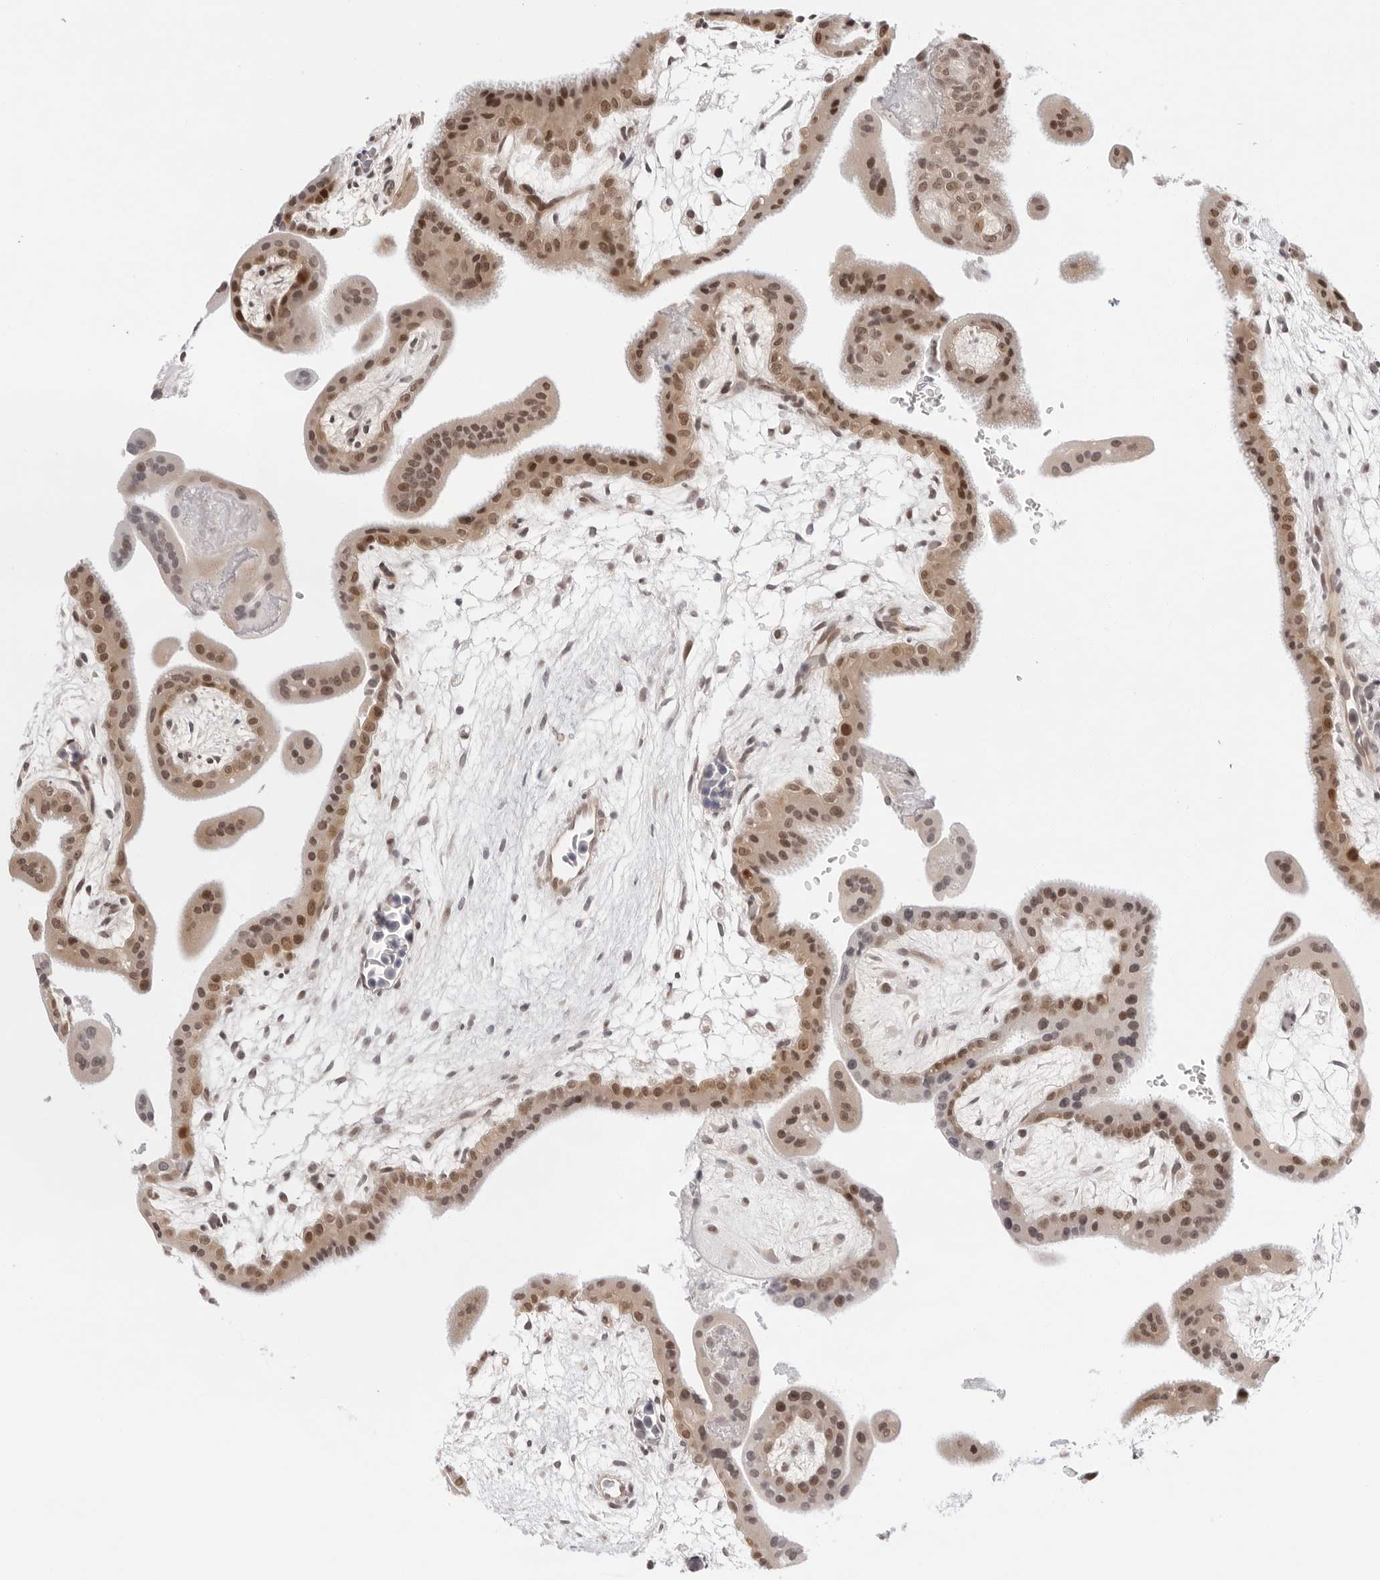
{"staining": {"intensity": "weak", "quantity": "25%-75%", "location": "nuclear"}, "tissue": "placenta", "cell_type": "Decidual cells", "image_type": "normal", "snomed": [{"axis": "morphology", "description": "Normal tissue, NOS"}, {"axis": "topography", "description": "Placenta"}], "caption": "This micrograph reveals benign placenta stained with immunohistochemistry (IHC) to label a protein in brown. The nuclear of decidual cells show weak positivity for the protein. Nuclei are counter-stained blue.", "gene": "ITGB3BP", "patient": {"sex": "female", "age": 35}}